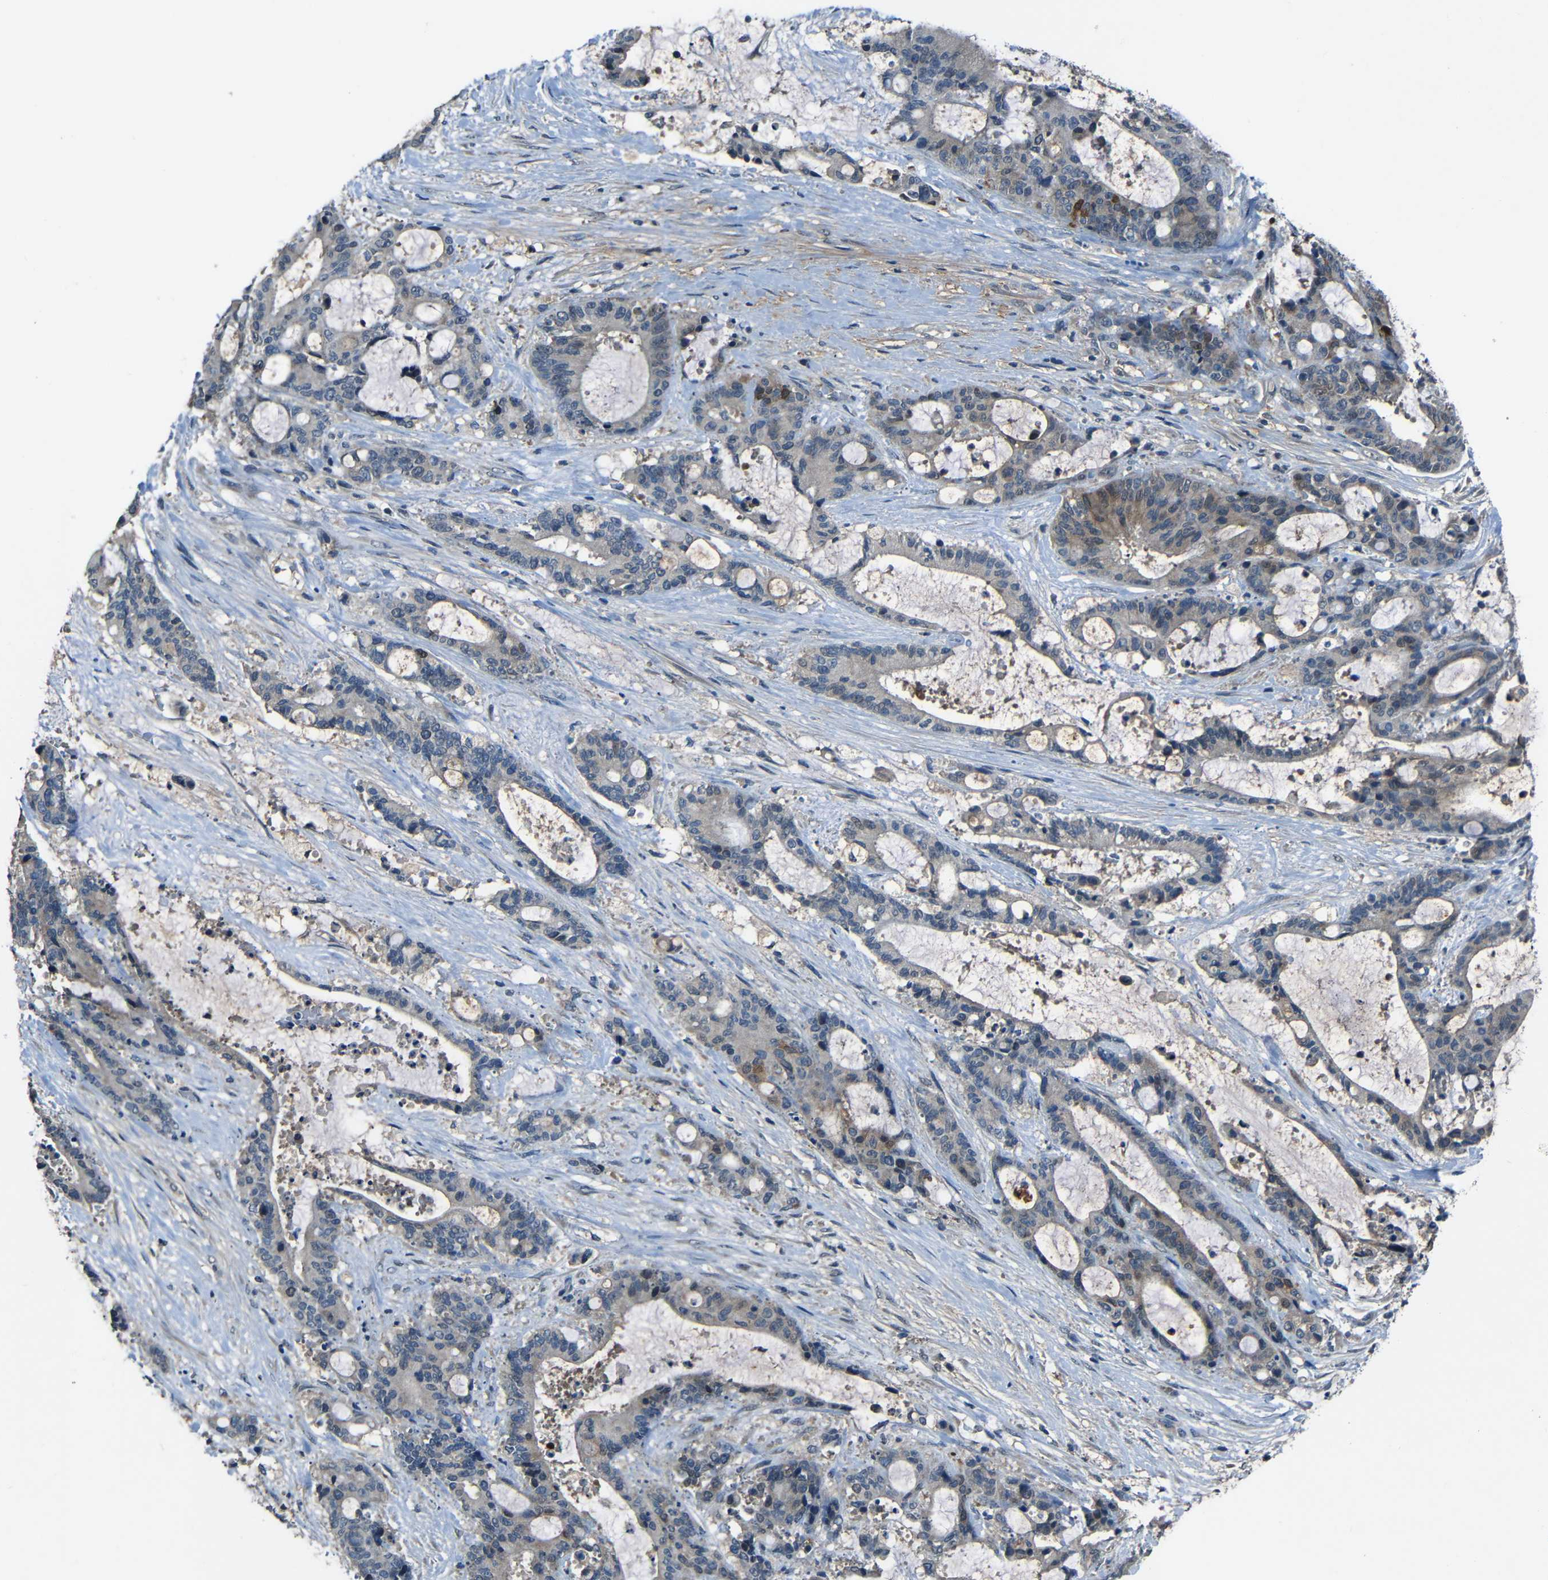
{"staining": {"intensity": "weak", "quantity": "<25%", "location": "cytoplasmic/membranous,nuclear"}, "tissue": "liver cancer", "cell_type": "Tumor cells", "image_type": "cancer", "snomed": [{"axis": "morphology", "description": "Normal tissue, NOS"}, {"axis": "morphology", "description": "Cholangiocarcinoma"}, {"axis": "topography", "description": "Liver"}, {"axis": "topography", "description": "Peripheral nerve tissue"}], "caption": "DAB immunohistochemical staining of liver cancer (cholangiocarcinoma) exhibits no significant positivity in tumor cells.", "gene": "SLA", "patient": {"sex": "female", "age": 73}}